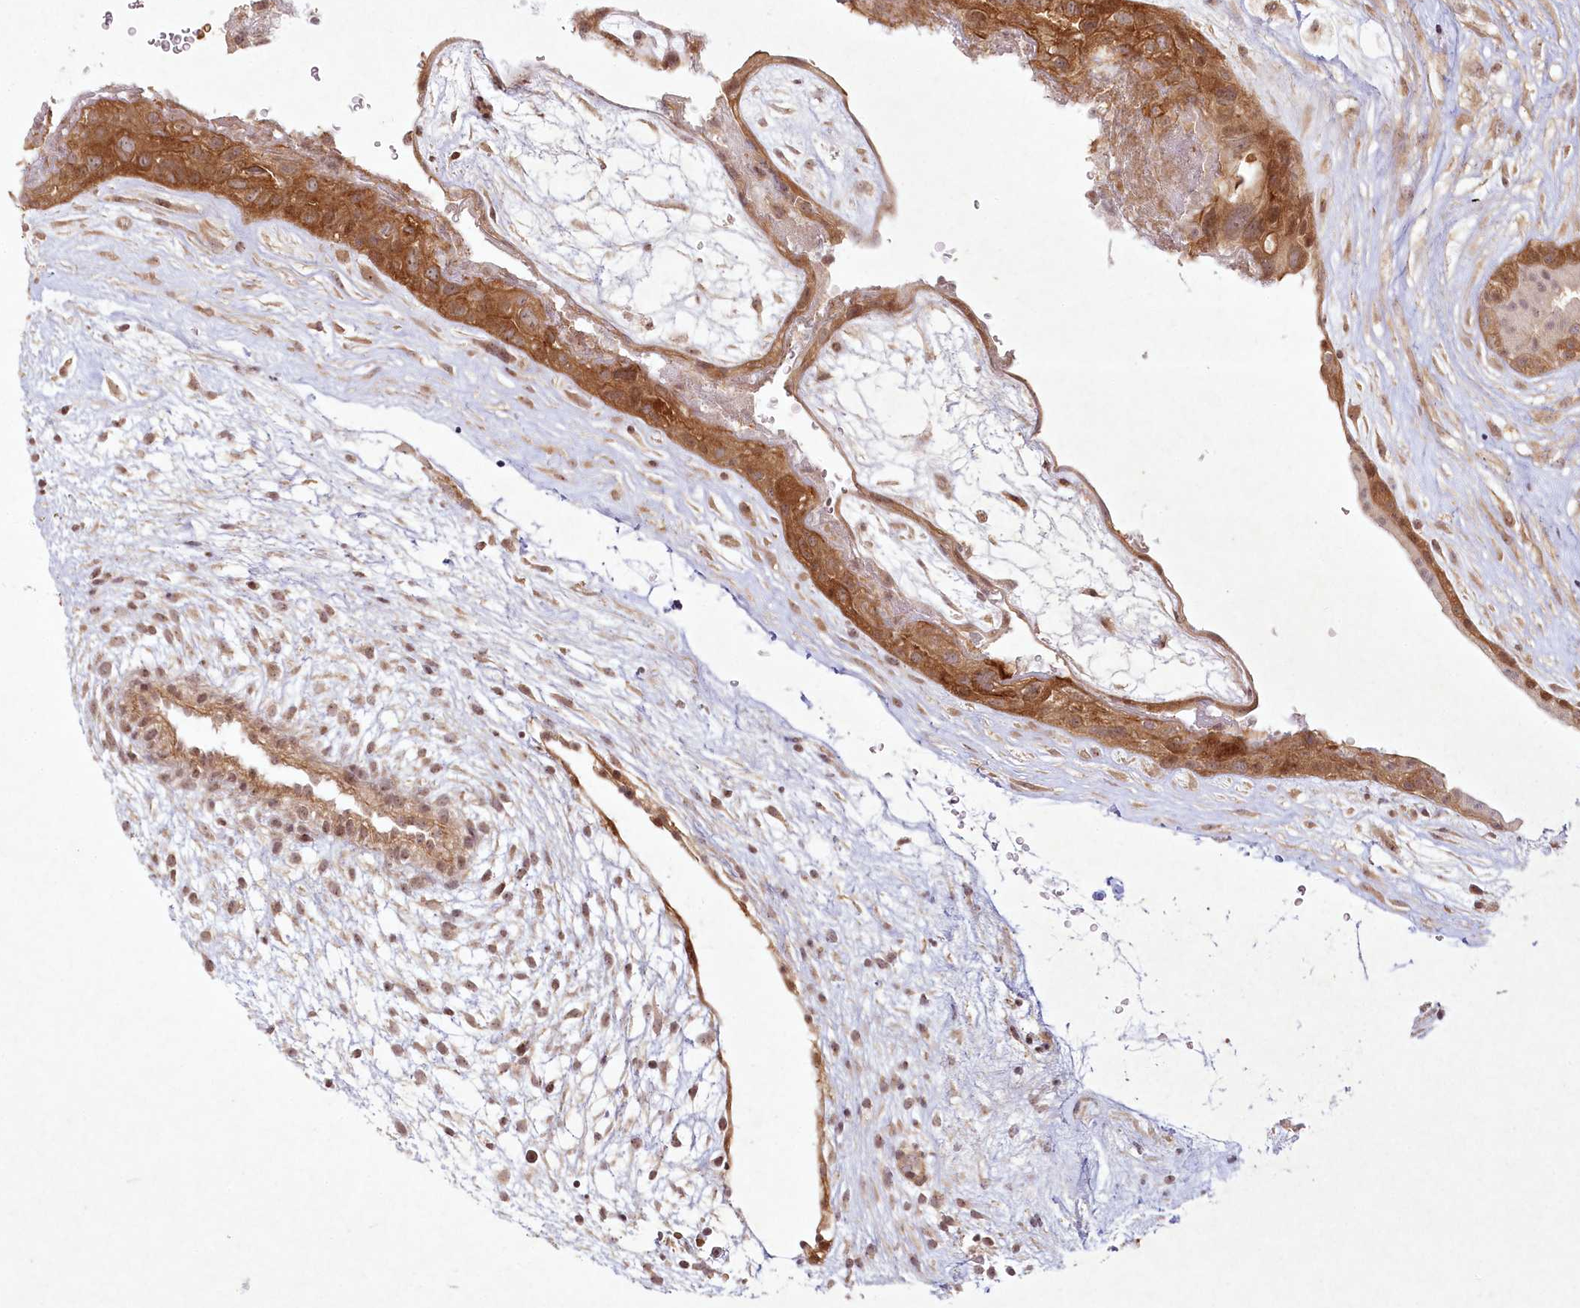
{"staining": {"intensity": "weak", "quantity": "<25%", "location": "nuclear"}, "tissue": "placenta", "cell_type": "Decidual cells", "image_type": "normal", "snomed": [{"axis": "morphology", "description": "Normal tissue, NOS"}, {"axis": "topography", "description": "Placenta"}], "caption": "This is an immunohistochemistry (IHC) micrograph of benign human placenta. There is no positivity in decidual cells.", "gene": "SH2D3A", "patient": {"sex": "female", "age": 19}}